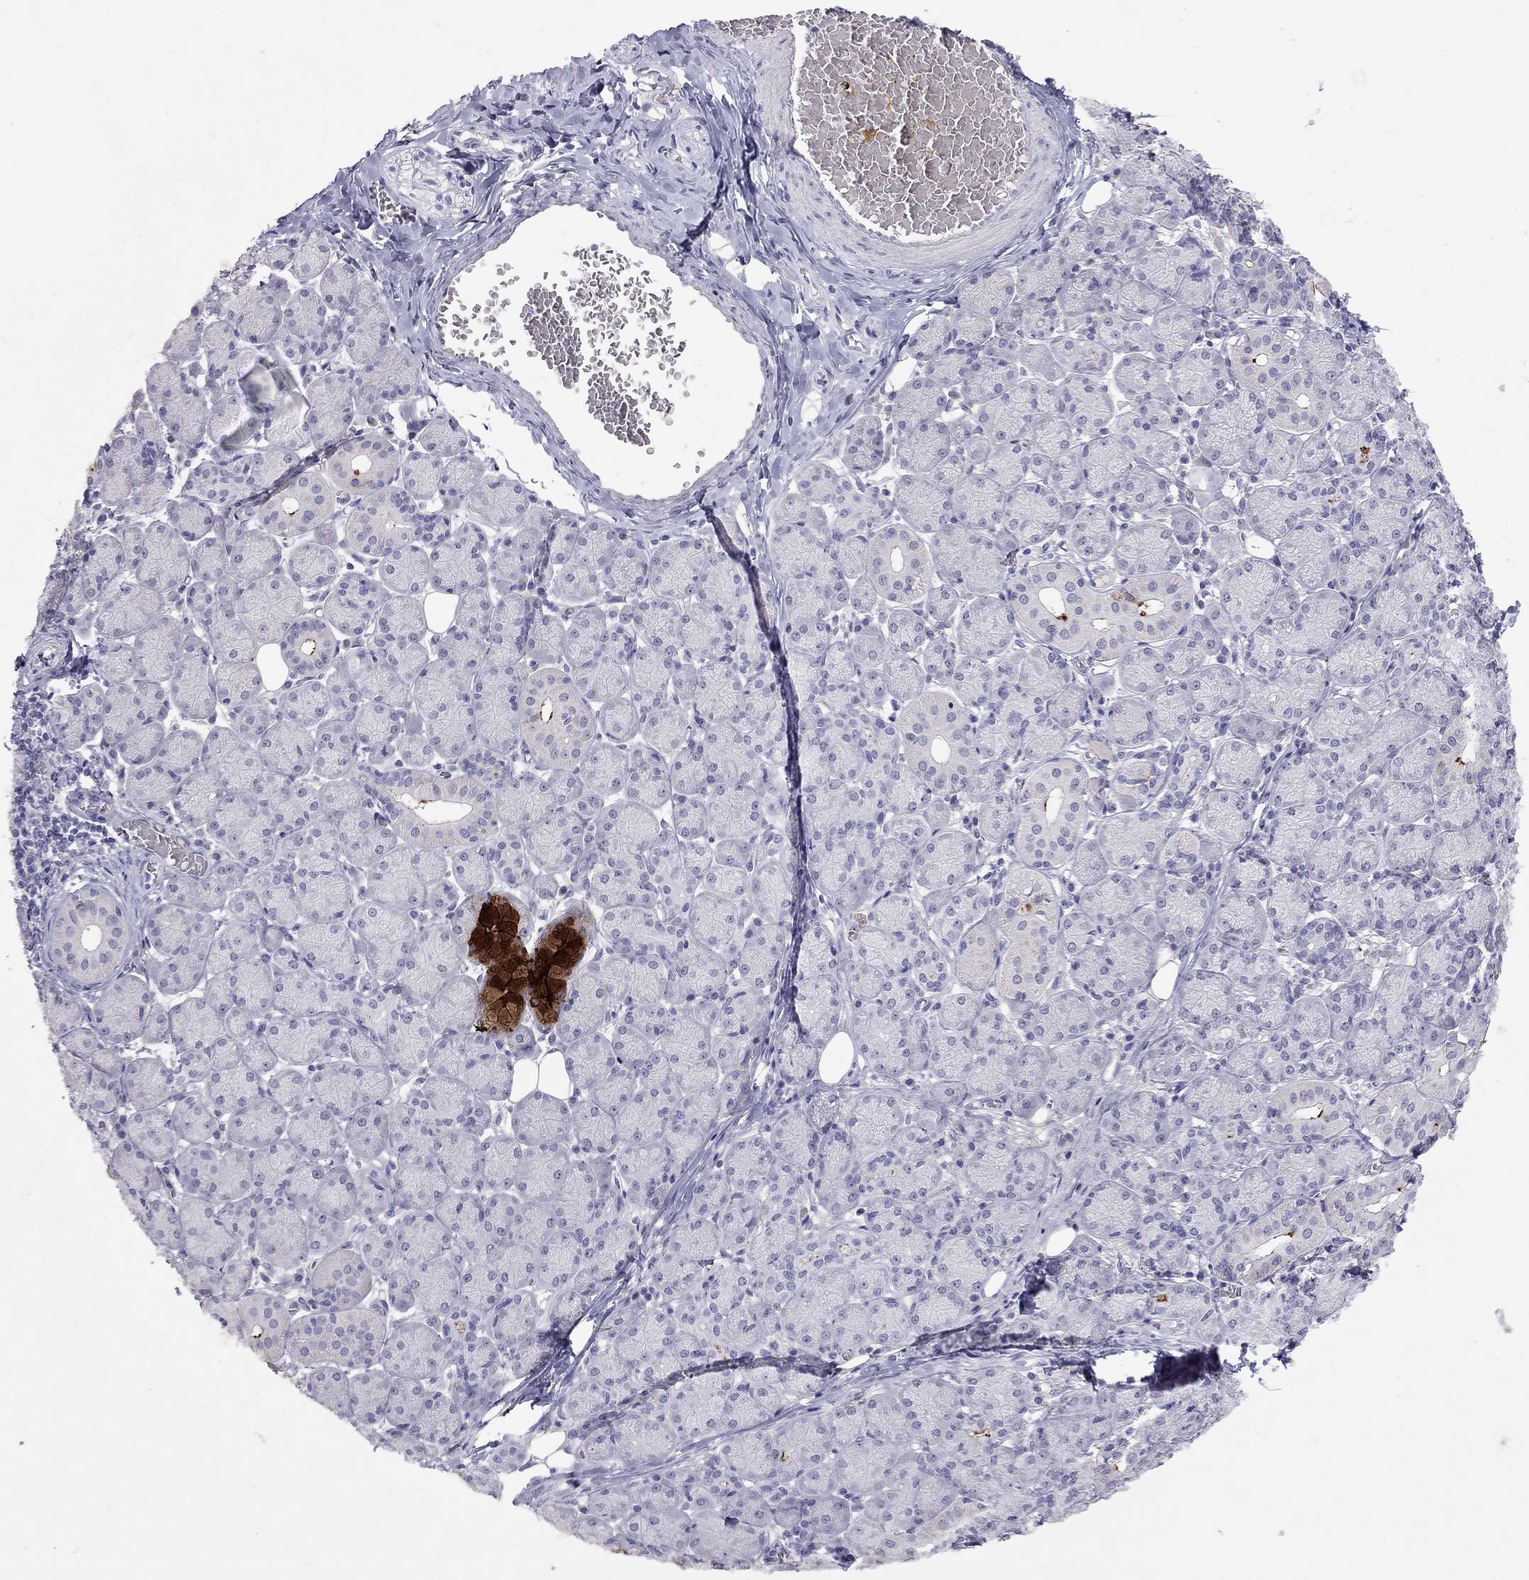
{"staining": {"intensity": "strong", "quantity": "<25%", "location": "cytoplasmic/membranous"}, "tissue": "salivary gland", "cell_type": "Glandular cells", "image_type": "normal", "snomed": [{"axis": "morphology", "description": "Normal tissue, NOS"}, {"axis": "topography", "description": "Salivary gland"}, {"axis": "topography", "description": "Peripheral nerve tissue"}], "caption": "Immunohistochemical staining of unremarkable salivary gland reveals medium levels of strong cytoplasmic/membranous positivity in about <25% of glandular cells. (DAB = brown stain, brightfield microscopy at high magnification).", "gene": "MUC16", "patient": {"sex": "female", "age": 24}}